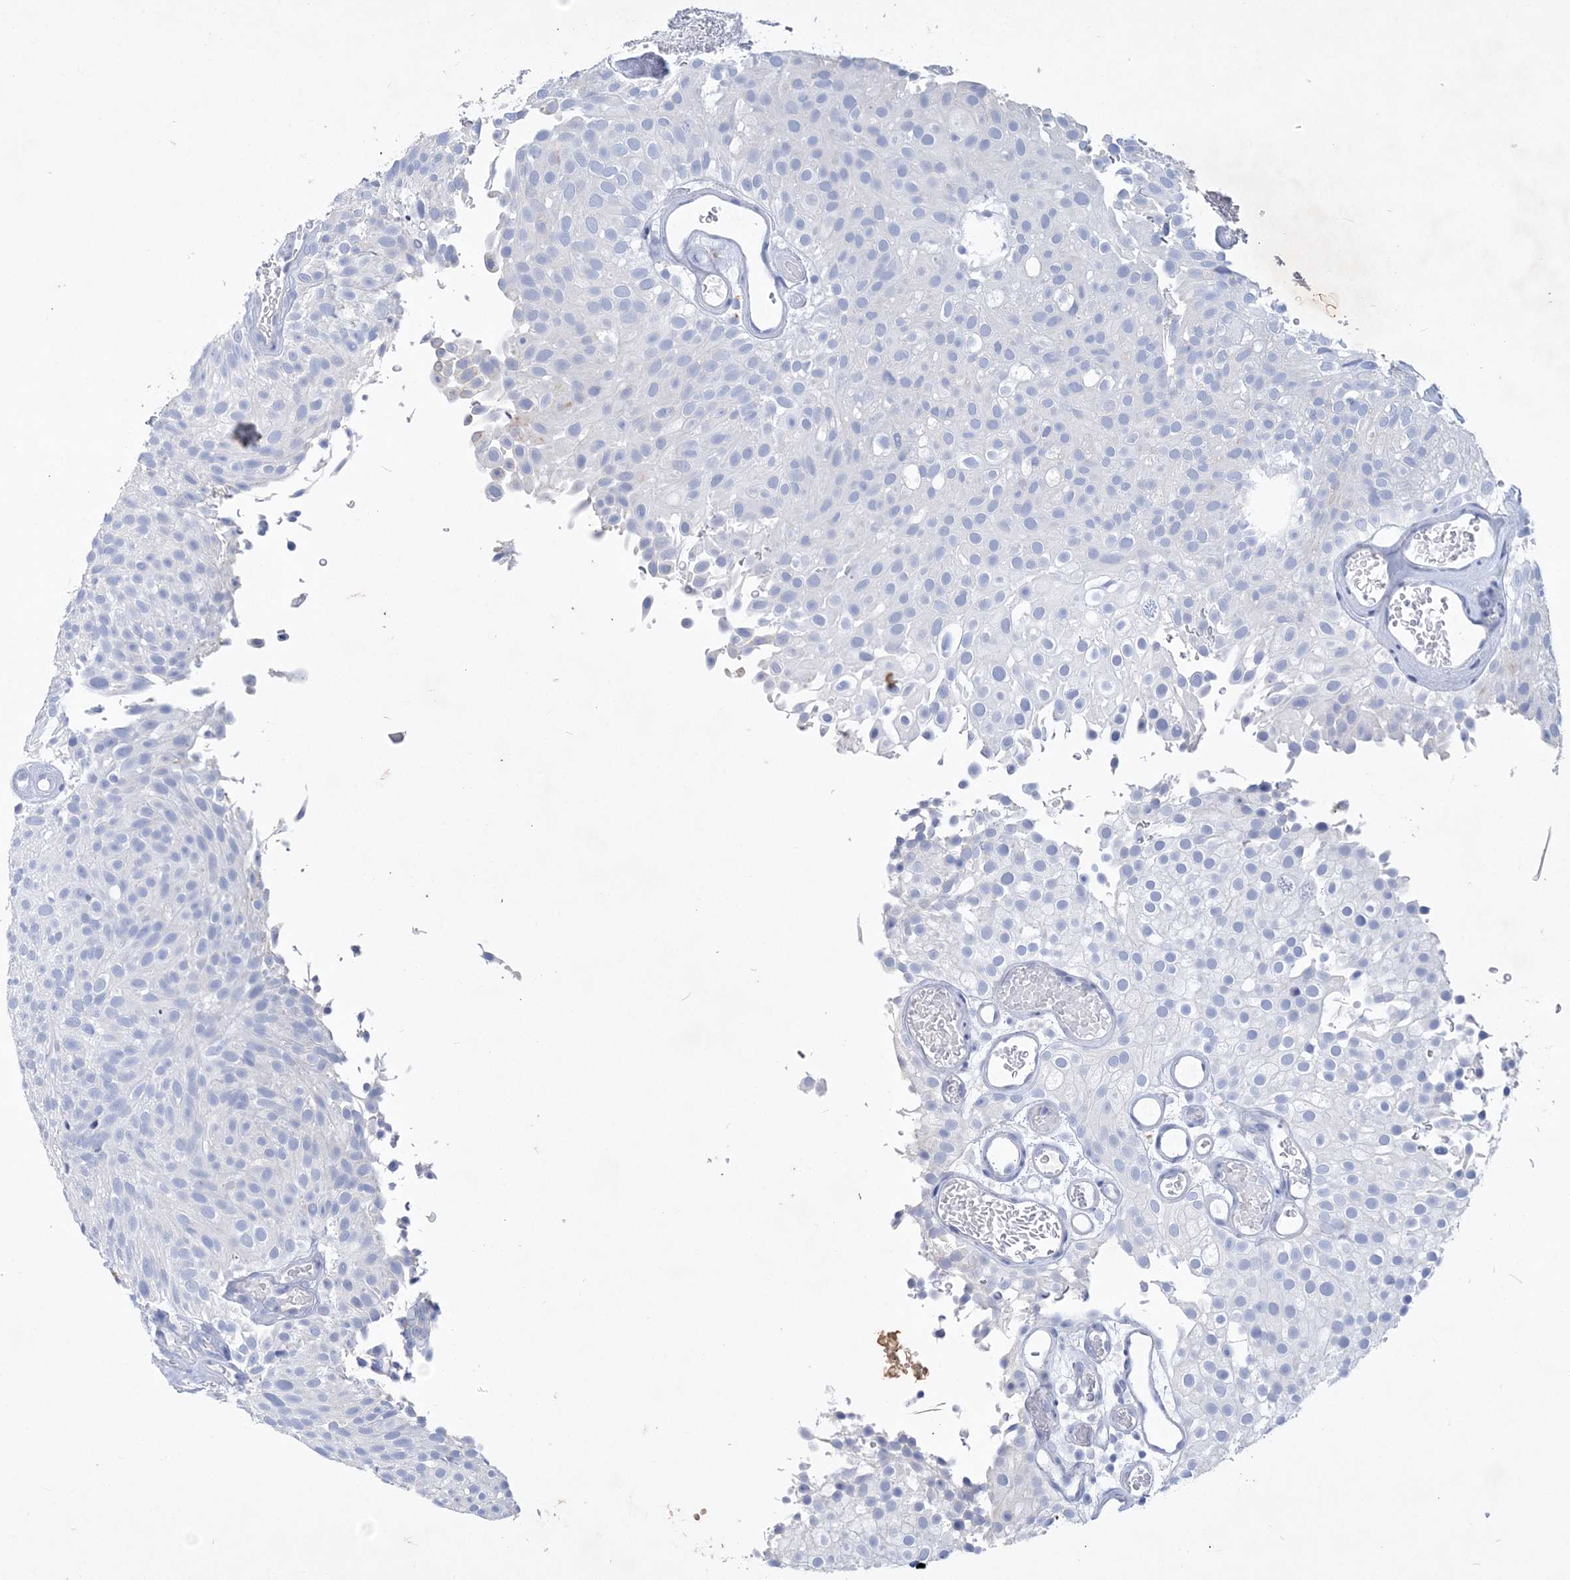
{"staining": {"intensity": "negative", "quantity": "none", "location": "none"}, "tissue": "urothelial cancer", "cell_type": "Tumor cells", "image_type": "cancer", "snomed": [{"axis": "morphology", "description": "Urothelial carcinoma, Low grade"}, {"axis": "topography", "description": "Urinary bladder"}], "caption": "A micrograph of low-grade urothelial carcinoma stained for a protein reveals no brown staining in tumor cells. Nuclei are stained in blue.", "gene": "COPS8", "patient": {"sex": "male", "age": 78}}